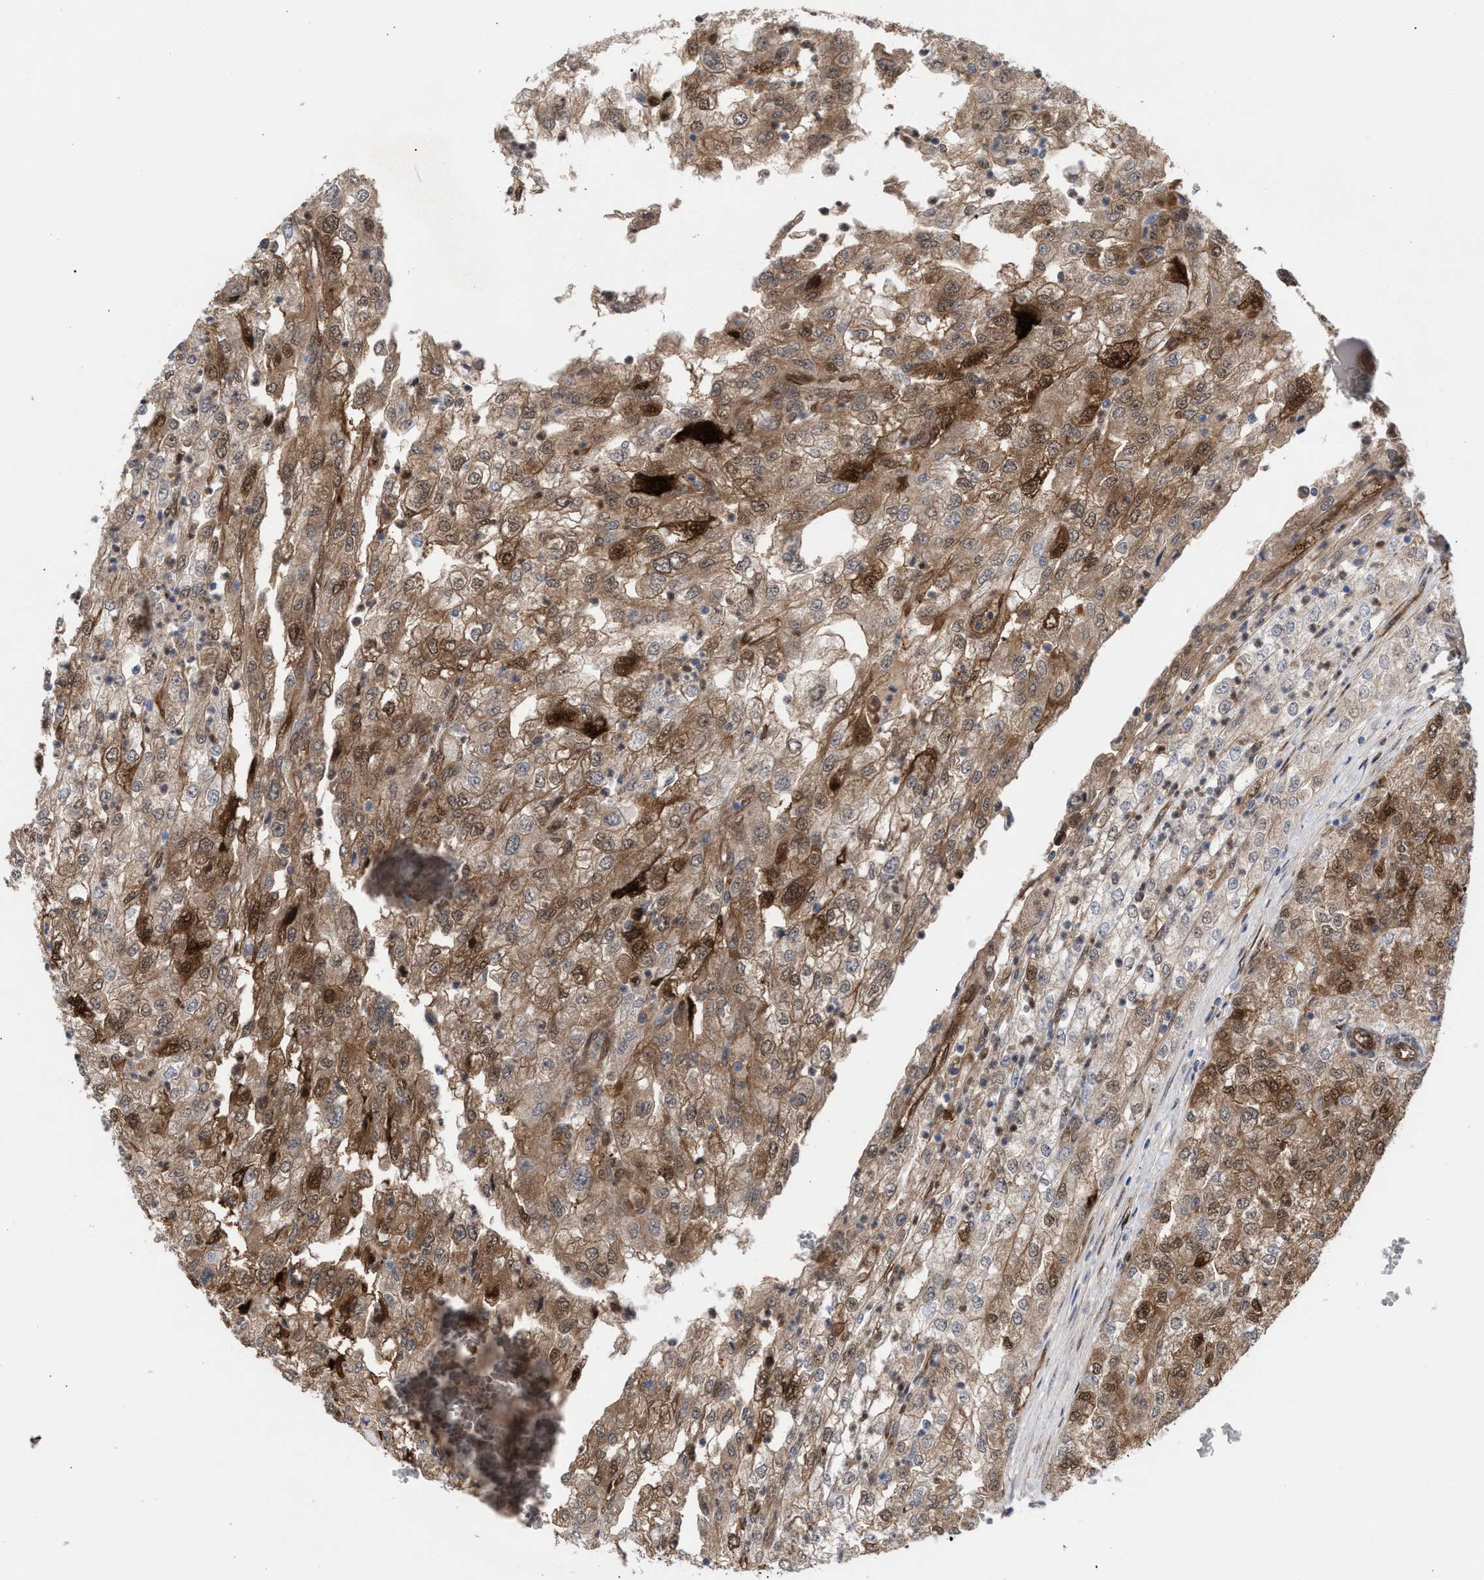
{"staining": {"intensity": "moderate", "quantity": ">75%", "location": "cytoplasmic/membranous,nuclear"}, "tissue": "renal cancer", "cell_type": "Tumor cells", "image_type": "cancer", "snomed": [{"axis": "morphology", "description": "Adenocarcinoma, NOS"}, {"axis": "topography", "description": "Kidney"}], "caption": "Tumor cells exhibit moderate cytoplasmic/membranous and nuclear staining in about >75% of cells in adenocarcinoma (renal). The staining is performed using DAB (3,3'-diaminobenzidine) brown chromogen to label protein expression. The nuclei are counter-stained blue using hematoxylin.", "gene": "TP53I3", "patient": {"sex": "female", "age": 54}}